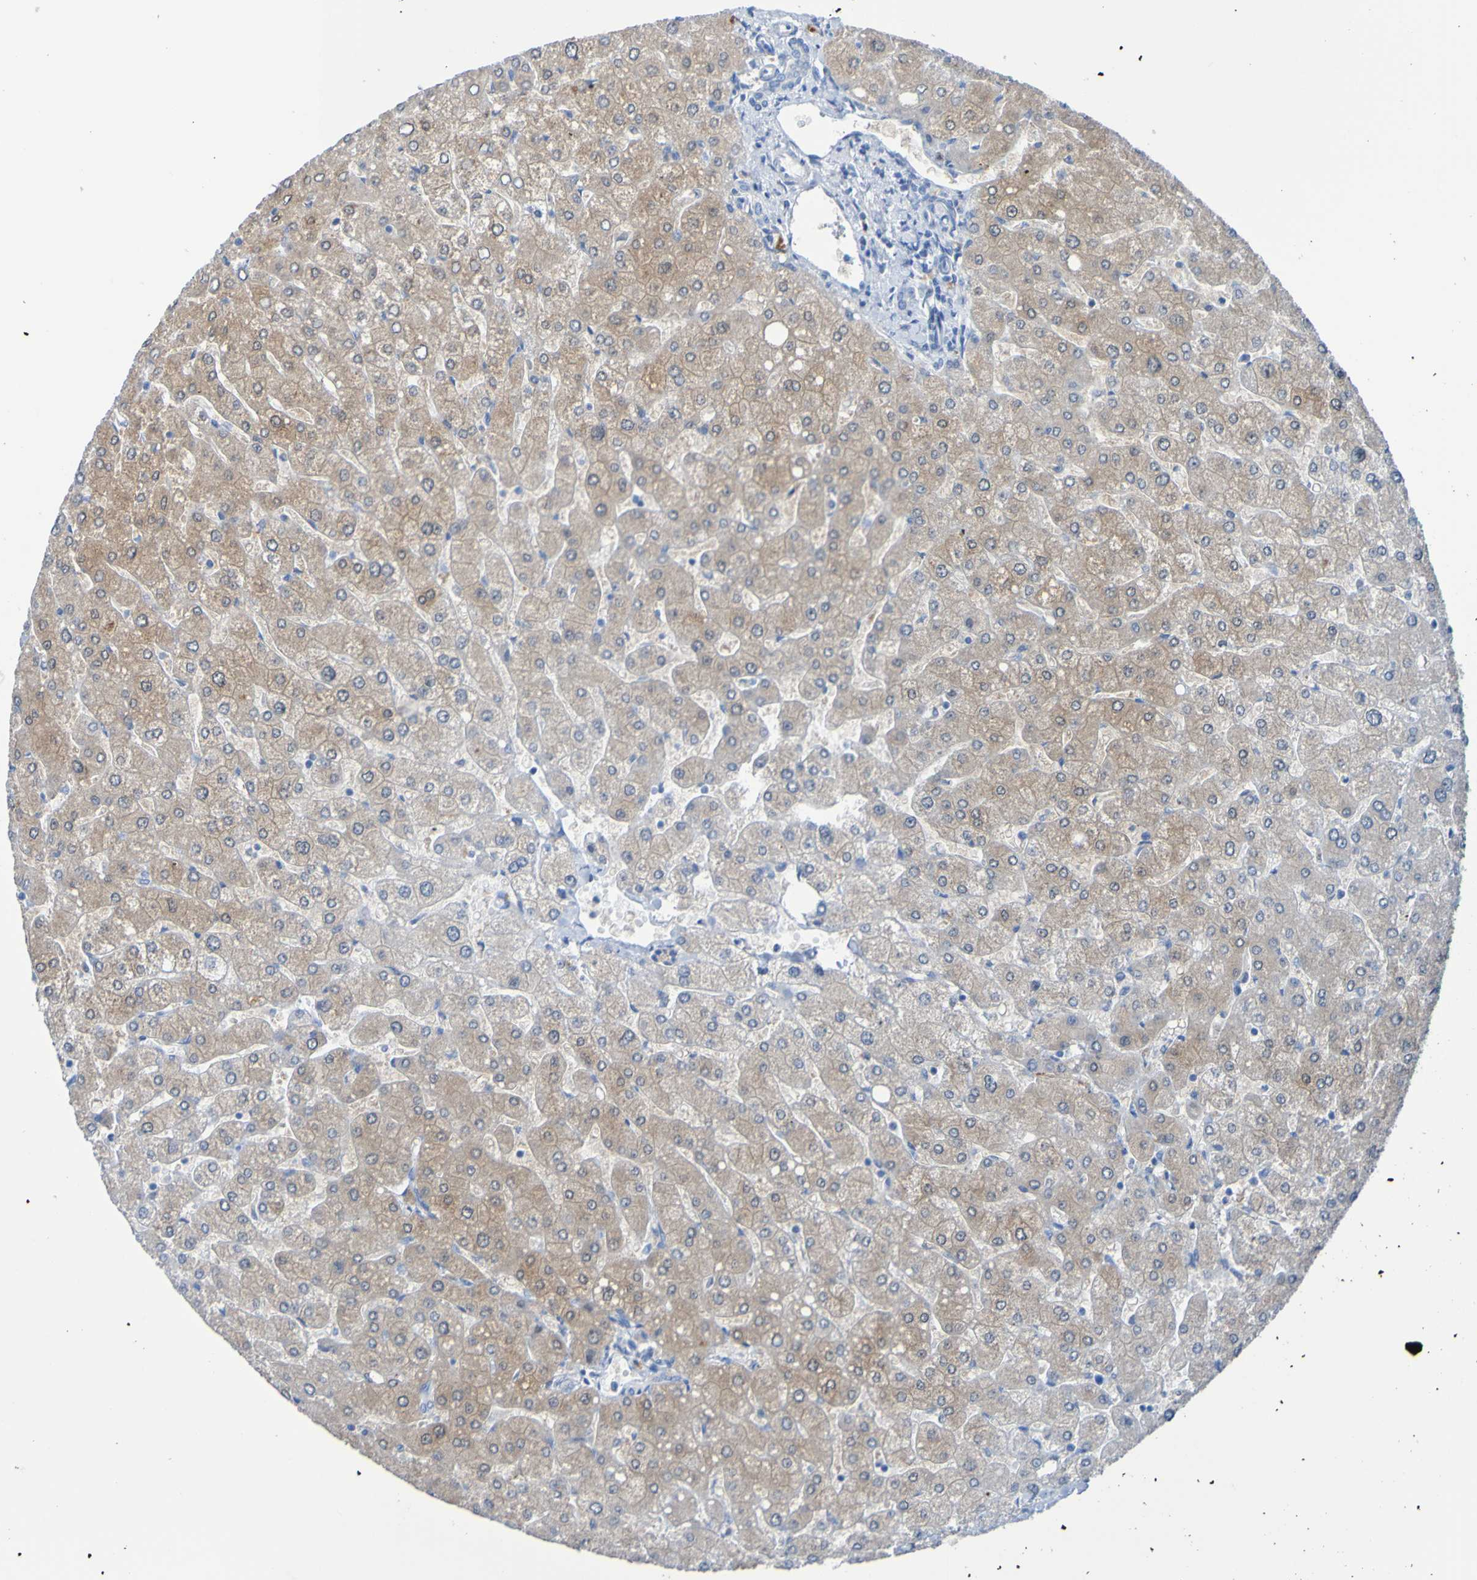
{"staining": {"intensity": "negative", "quantity": "none", "location": "none"}, "tissue": "liver", "cell_type": "Cholangiocytes", "image_type": "normal", "snomed": [{"axis": "morphology", "description": "Normal tissue, NOS"}, {"axis": "topography", "description": "Liver"}], "caption": "DAB (3,3'-diaminobenzidine) immunohistochemical staining of normal liver demonstrates no significant staining in cholangiocytes. (Stains: DAB (3,3'-diaminobenzidine) IHC with hematoxylin counter stain, Microscopy: brightfield microscopy at high magnification).", "gene": "ACMSD", "patient": {"sex": "male", "age": 55}}